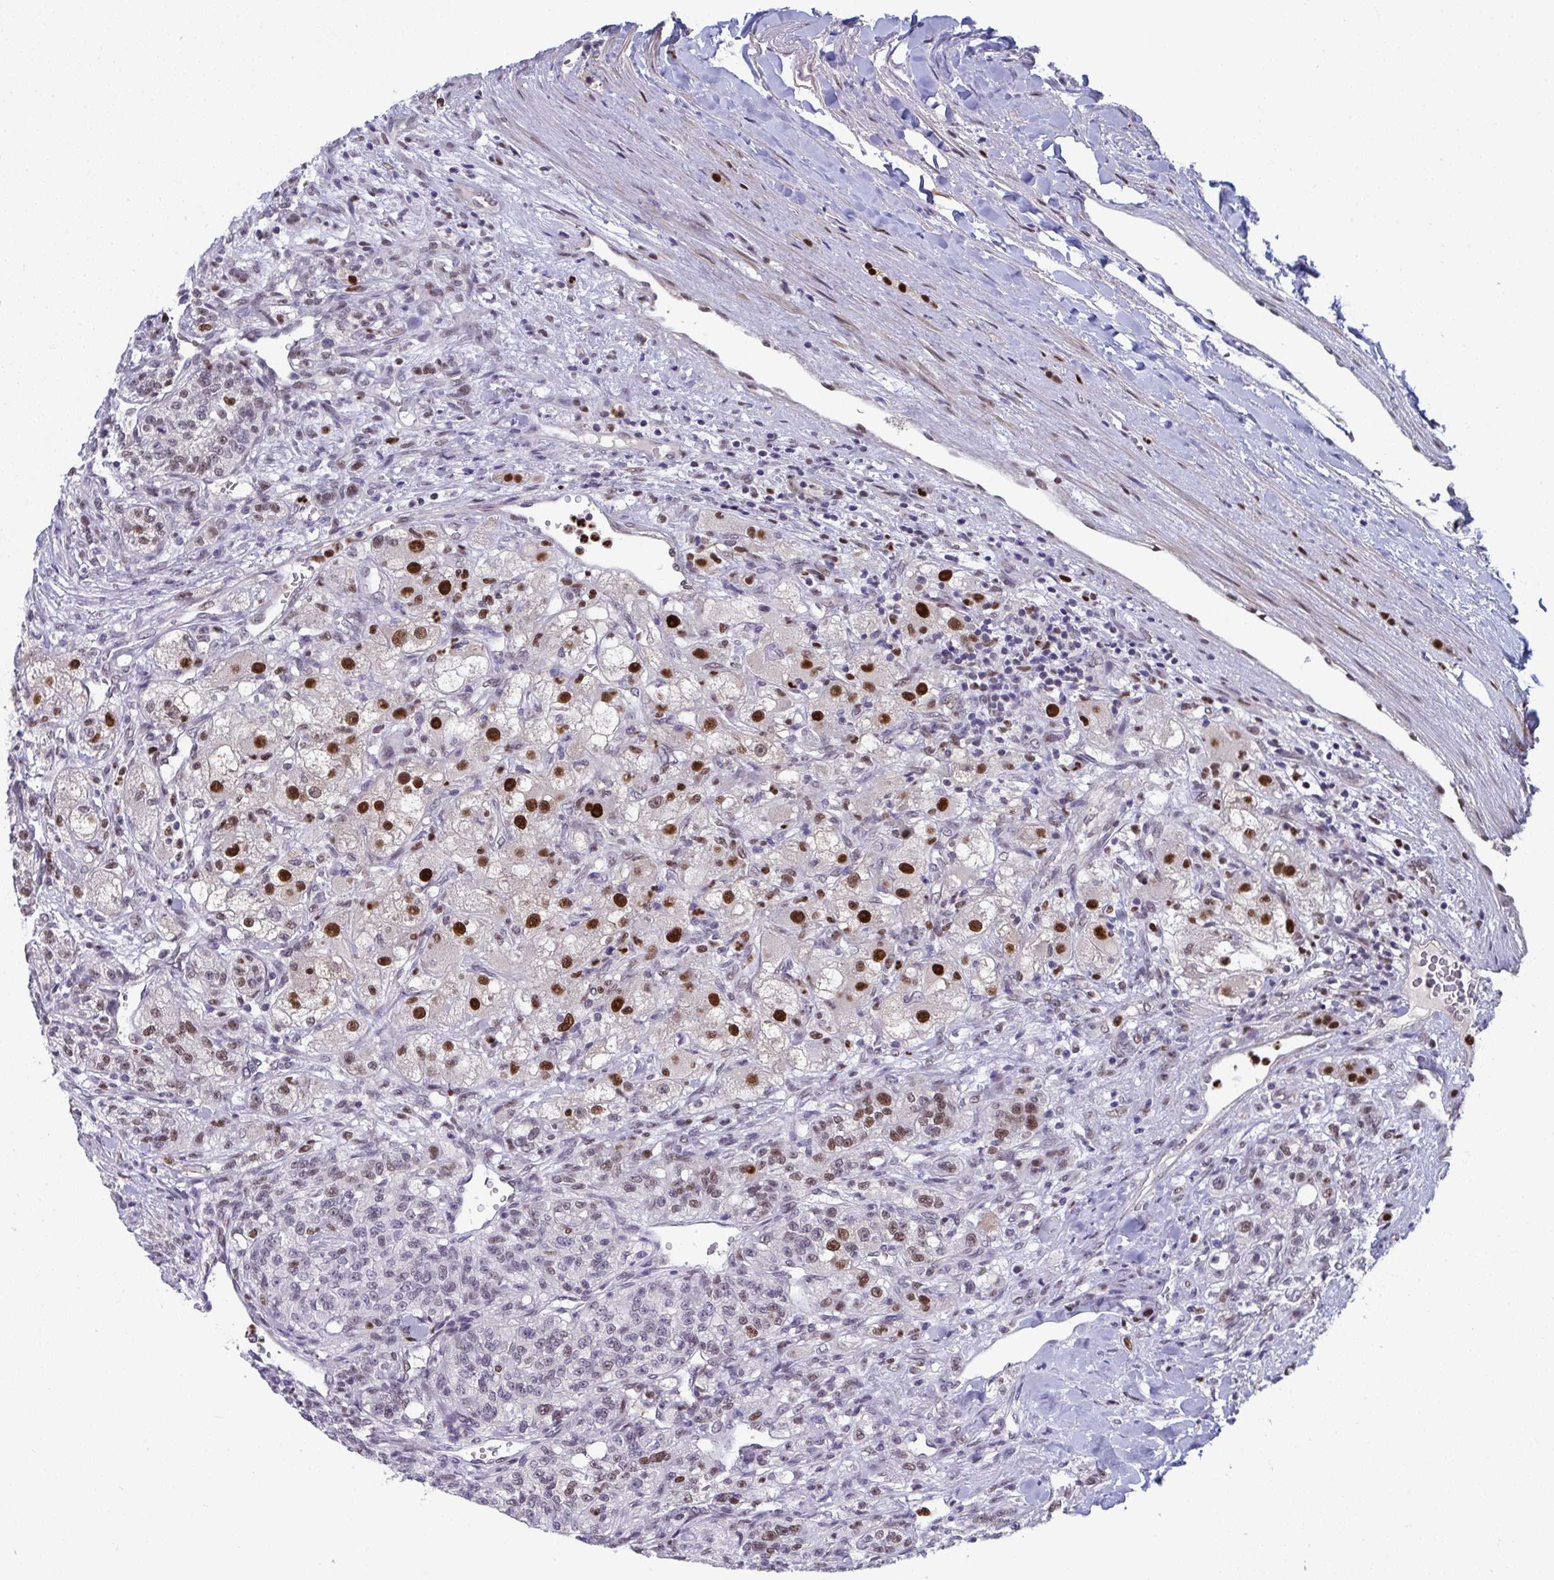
{"staining": {"intensity": "strong", "quantity": "<25%", "location": "nuclear"}, "tissue": "renal cancer", "cell_type": "Tumor cells", "image_type": "cancer", "snomed": [{"axis": "morphology", "description": "Adenocarcinoma, NOS"}, {"axis": "topography", "description": "Kidney"}], "caption": "Protein analysis of renal adenocarcinoma tissue reveals strong nuclear positivity in approximately <25% of tumor cells. The protein of interest is shown in brown color, while the nuclei are stained blue.", "gene": "JDP2", "patient": {"sex": "female", "age": 63}}